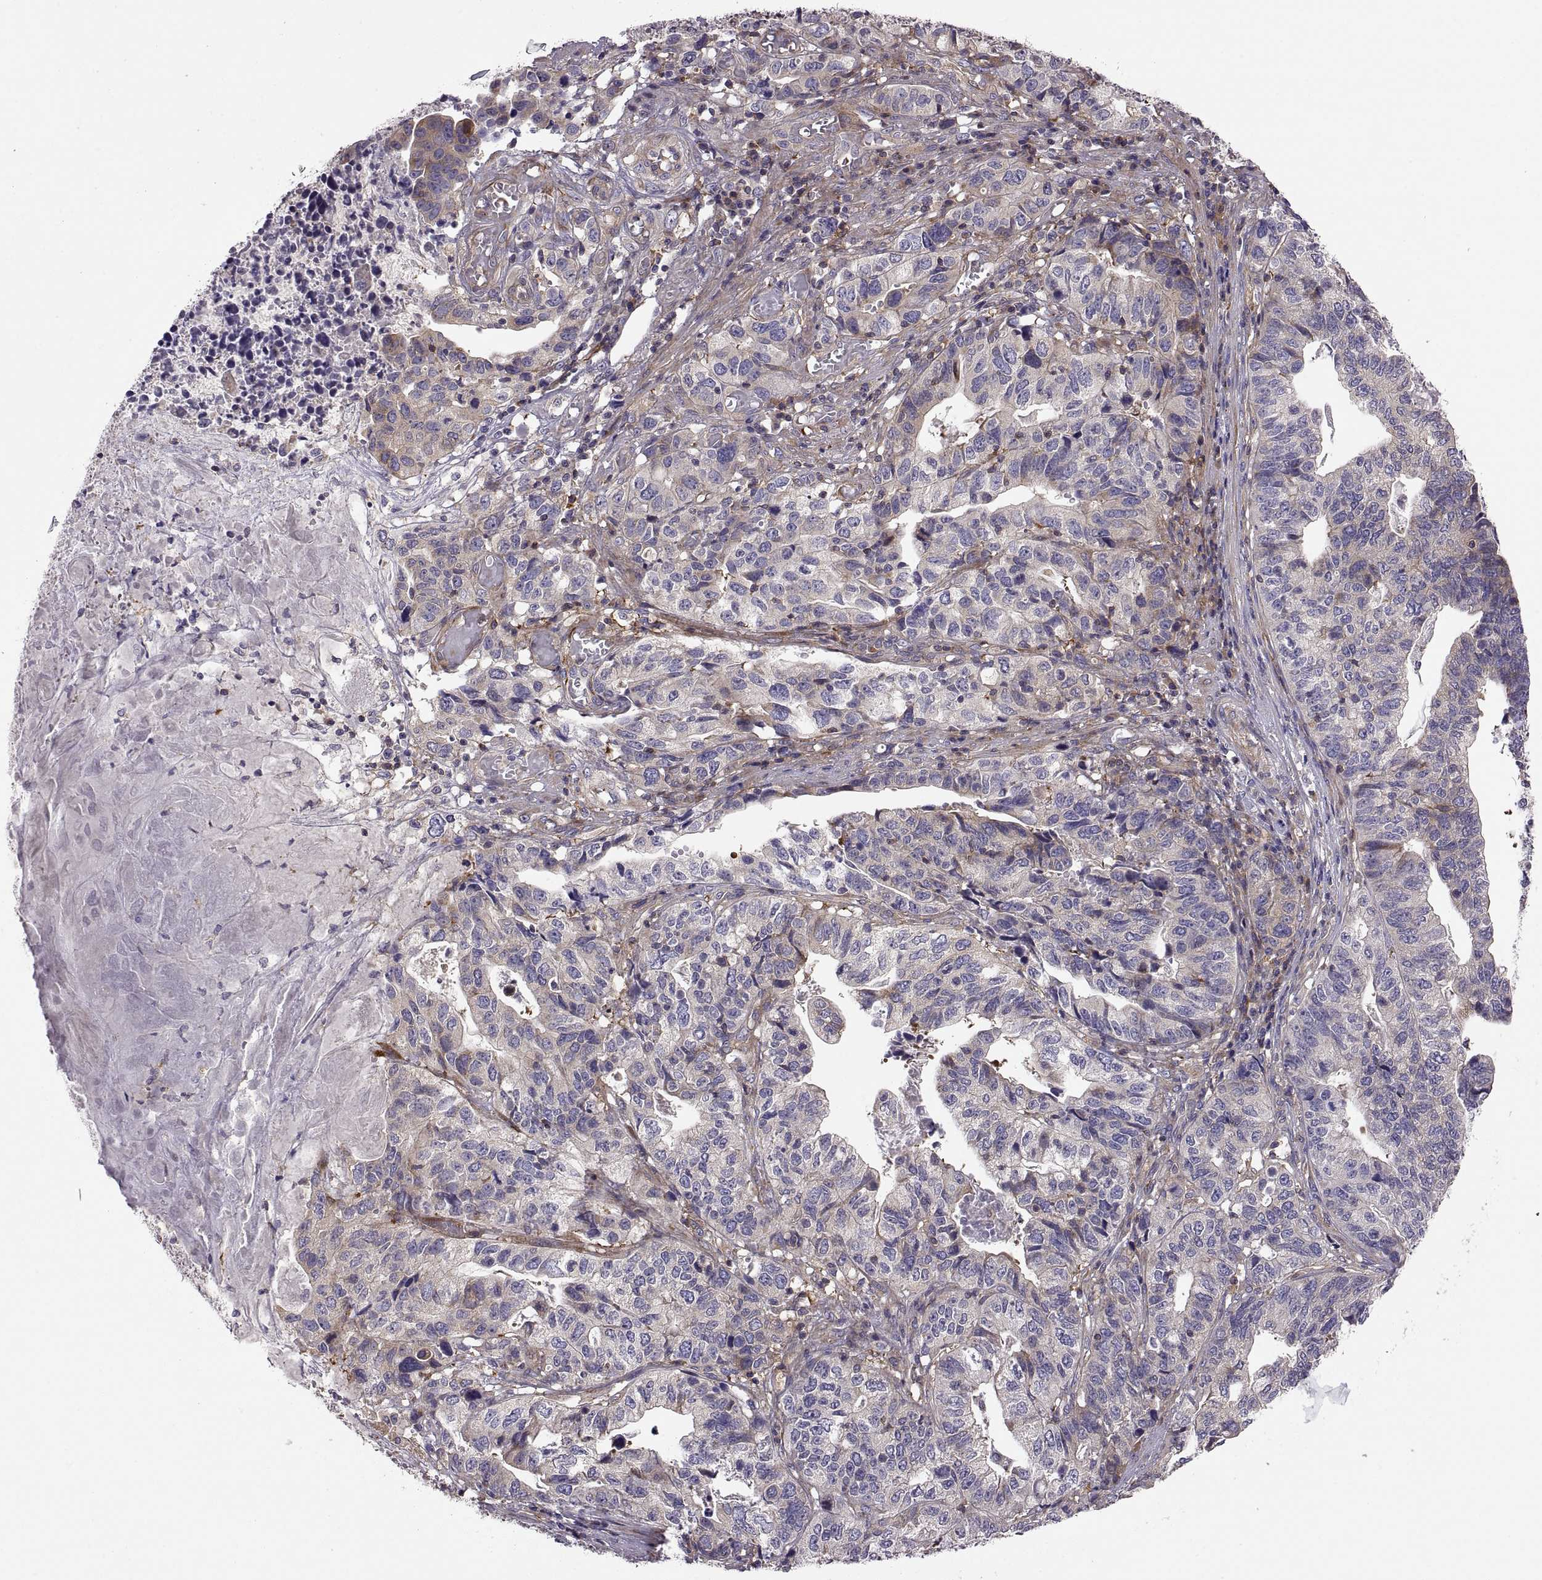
{"staining": {"intensity": "moderate", "quantity": "<25%", "location": "cytoplasmic/membranous"}, "tissue": "stomach cancer", "cell_type": "Tumor cells", "image_type": "cancer", "snomed": [{"axis": "morphology", "description": "Adenocarcinoma, NOS"}, {"axis": "topography", "description": "Stomach, upper"}], "caption": "A high-resolution photomicrograph shows immunohistochemistry (IHC) staining of stomach cancer (adenocarcinoma), which reveals moderate cytoplasmic/membranous expression in about <25% of tumor cells.", "gene": "SPATA32", "patient": {"sex": "female", "age": 67}}